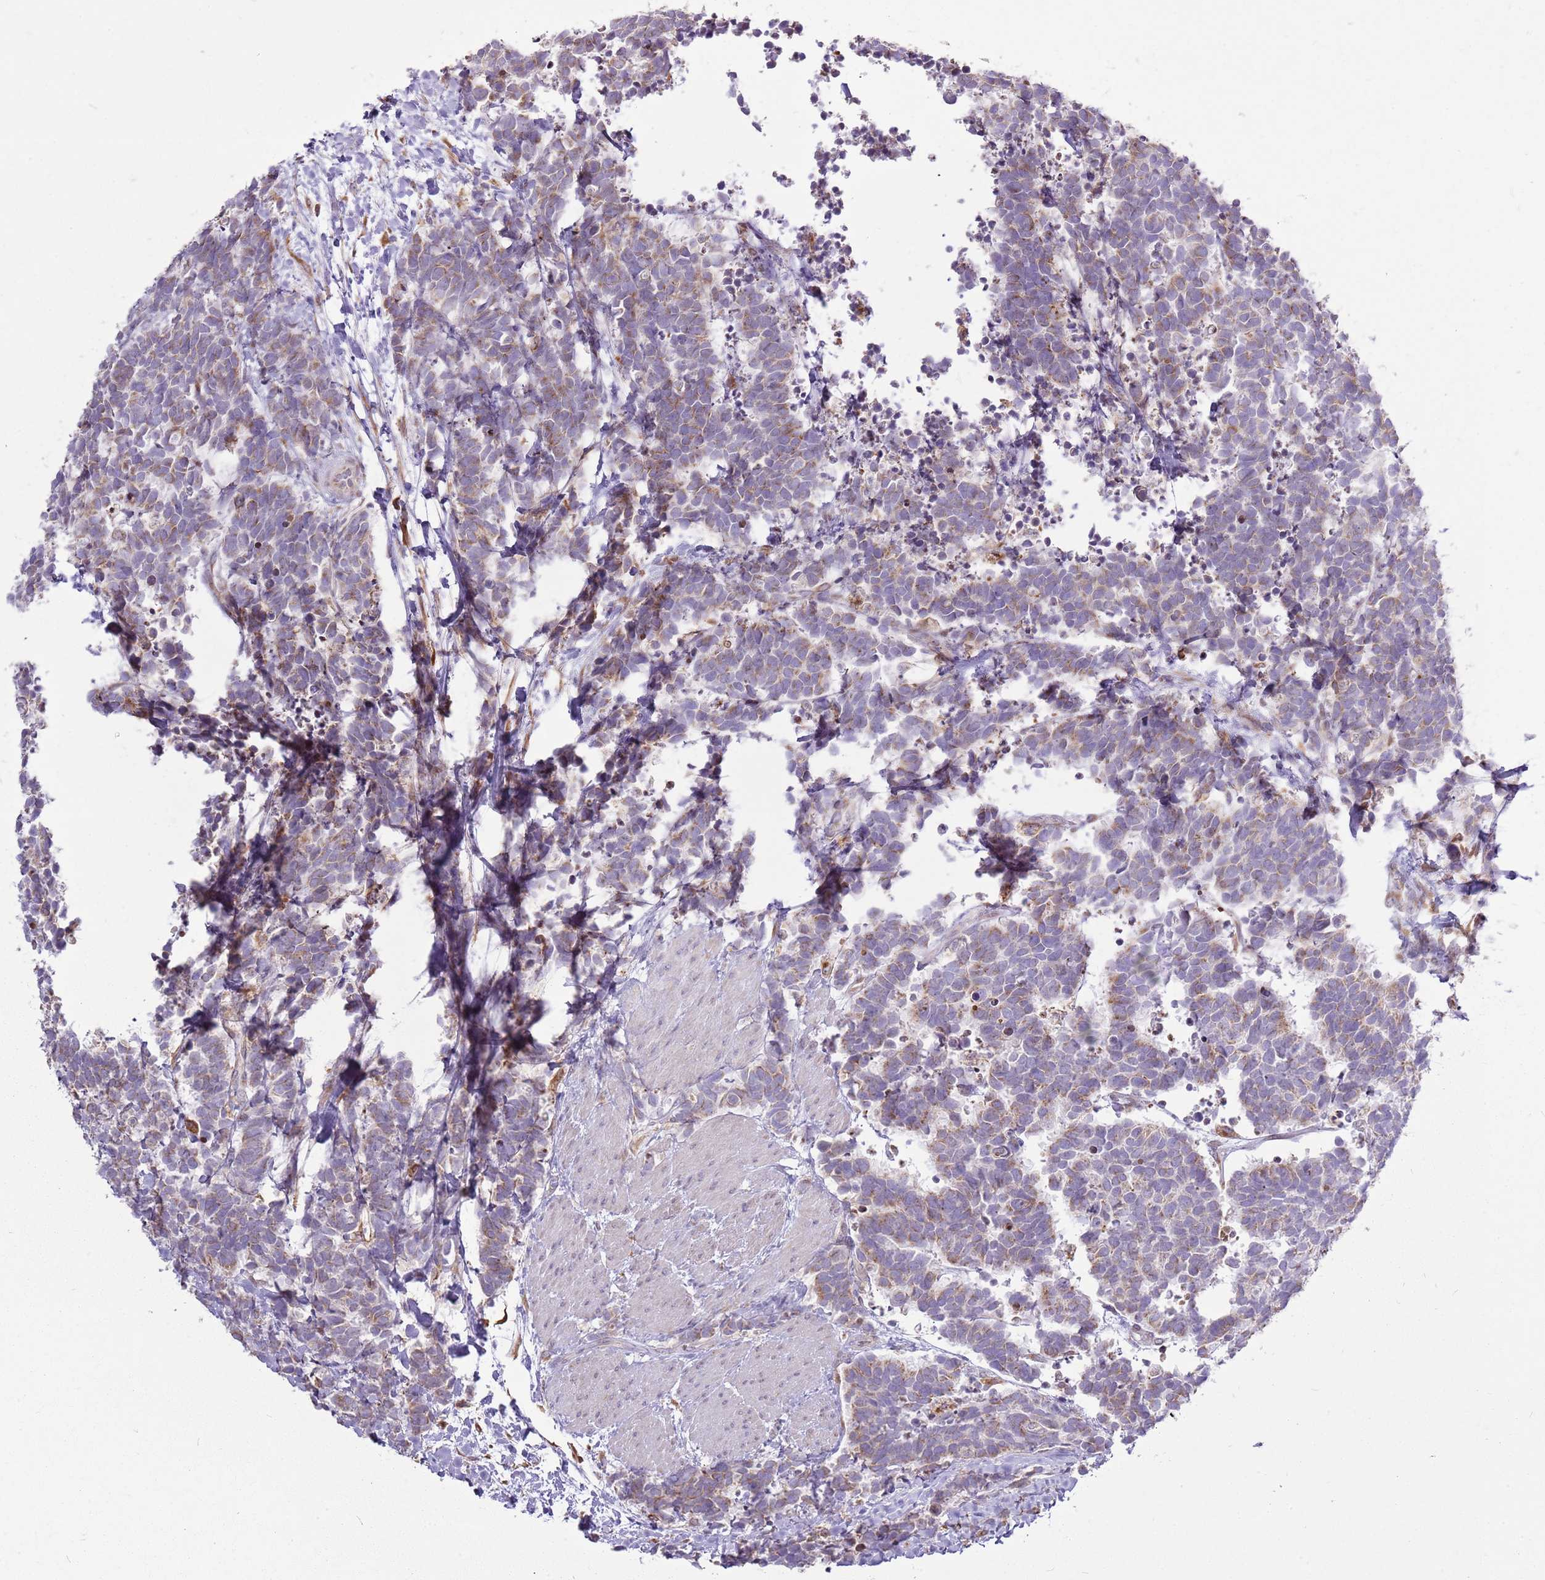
{"staining": {"intensity": "moderate", "quantity": "25%-75%", "location": "cytoplasmic/membranous"}, "tissue": "carcinoid", "cell_type": "Tumor cells", "image_type": "cancer", "snomed": [{"axis": "morphology", "description": "Carcinoma, NOS"}, {"axis": "morphology", "description": "Carcinoid, malignant, NOS"}, {"axis": "topography", "description": "Prostate"}], "caption": "Carcinoid stained for a protein exhibits moderate cytoplasmic/membranous positivity in tumor cells.", "gene": "TMED10", "patient": {"sex": "male", "age": 57}}